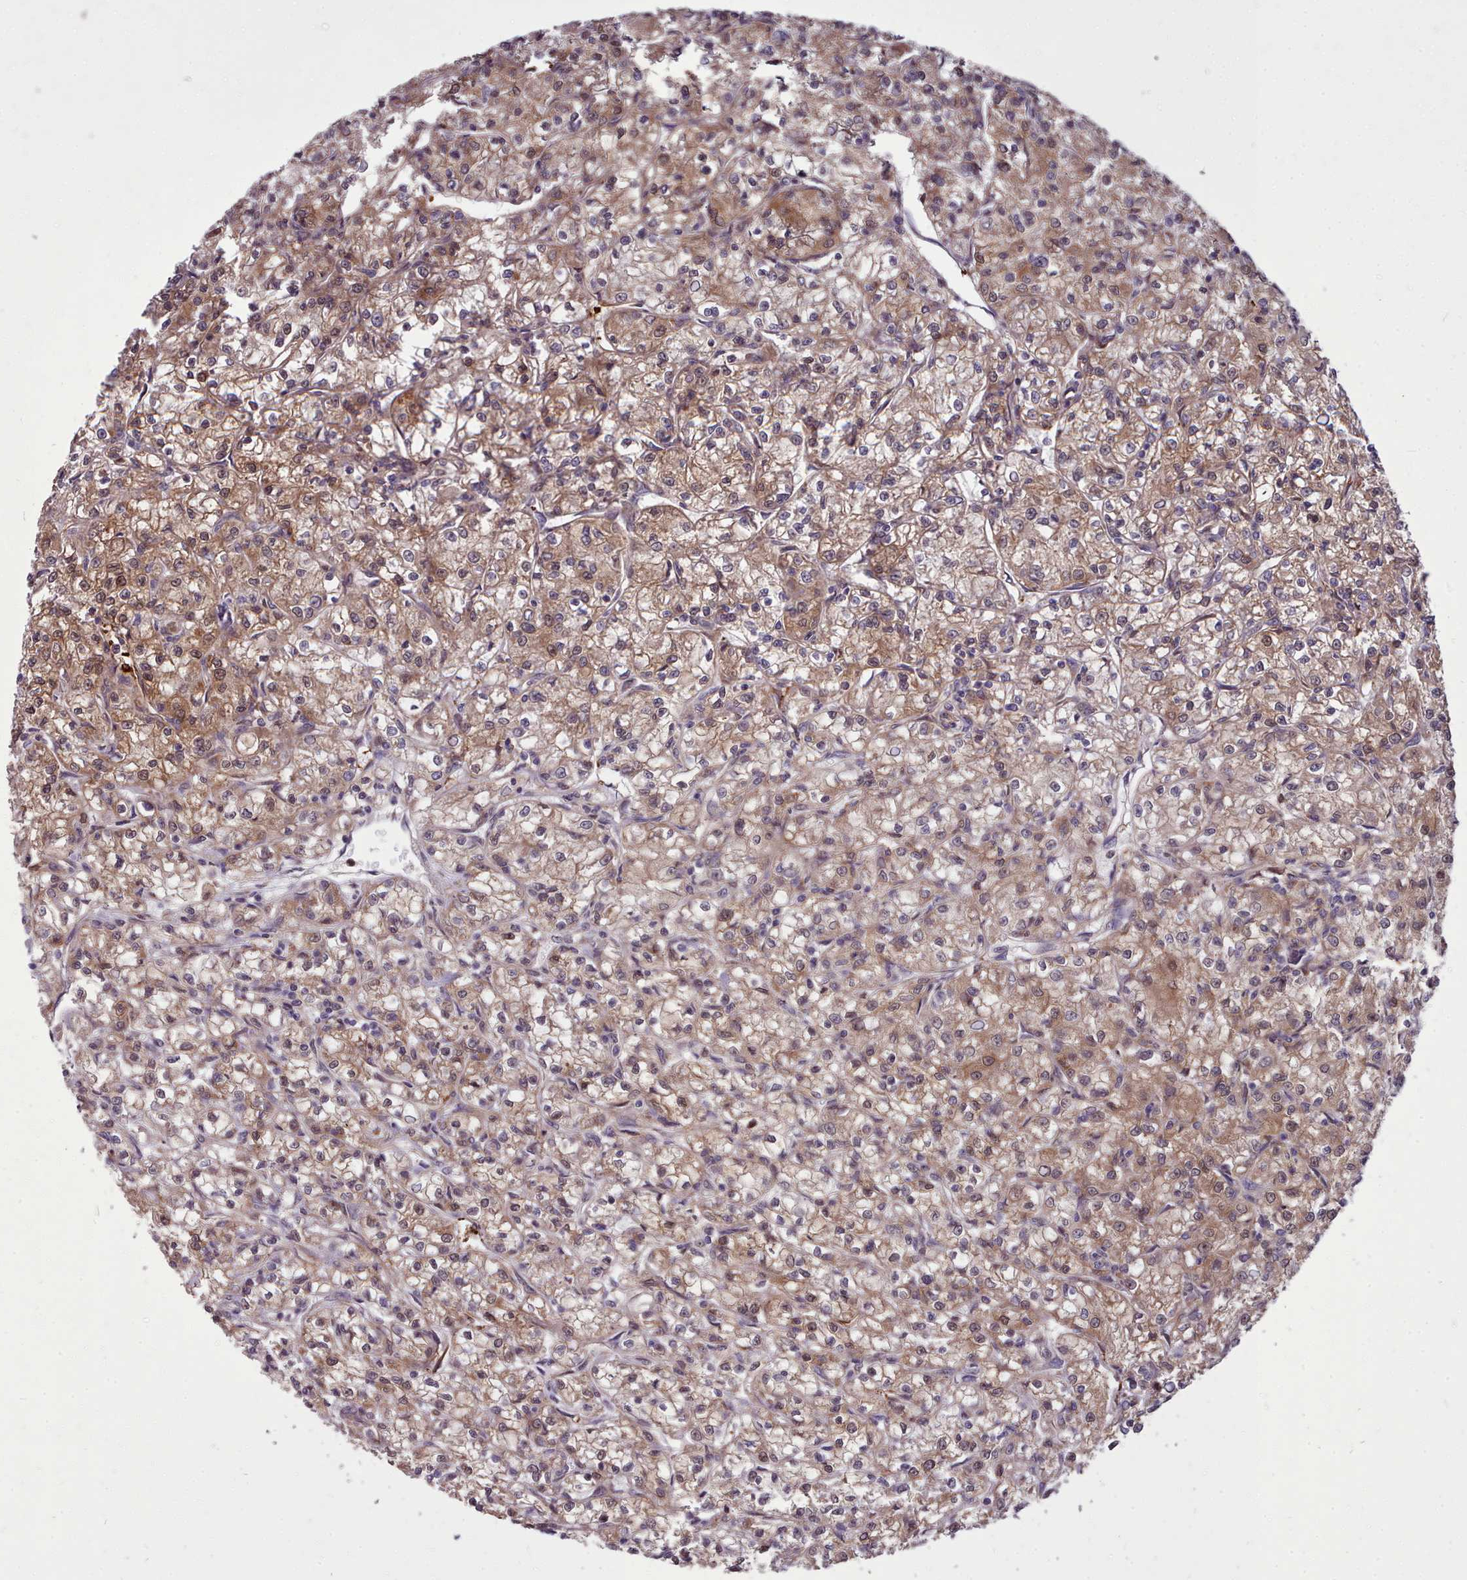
{"staining": {"intensity": "moderate", "quantity": ">75%", "location": "cytoplasmic/membranous,nuclear"}, "tissue": "renal cancer", "cell_type": "Tumor cells", "image_type": "cancer", "snomed": [{"axis": "morphology", "description": "Adenocarcinoma, NOS"}, {"axis": "topography", "description": "Kidney"}], "caption": "Moderate cytoplasmic/membranous and nuclear positivity is appreciated in about >75% of tumor cells in adenocarcinoma (renal).", "gene": "AHCY", "patient": {"sex": "female", "age": 59}}